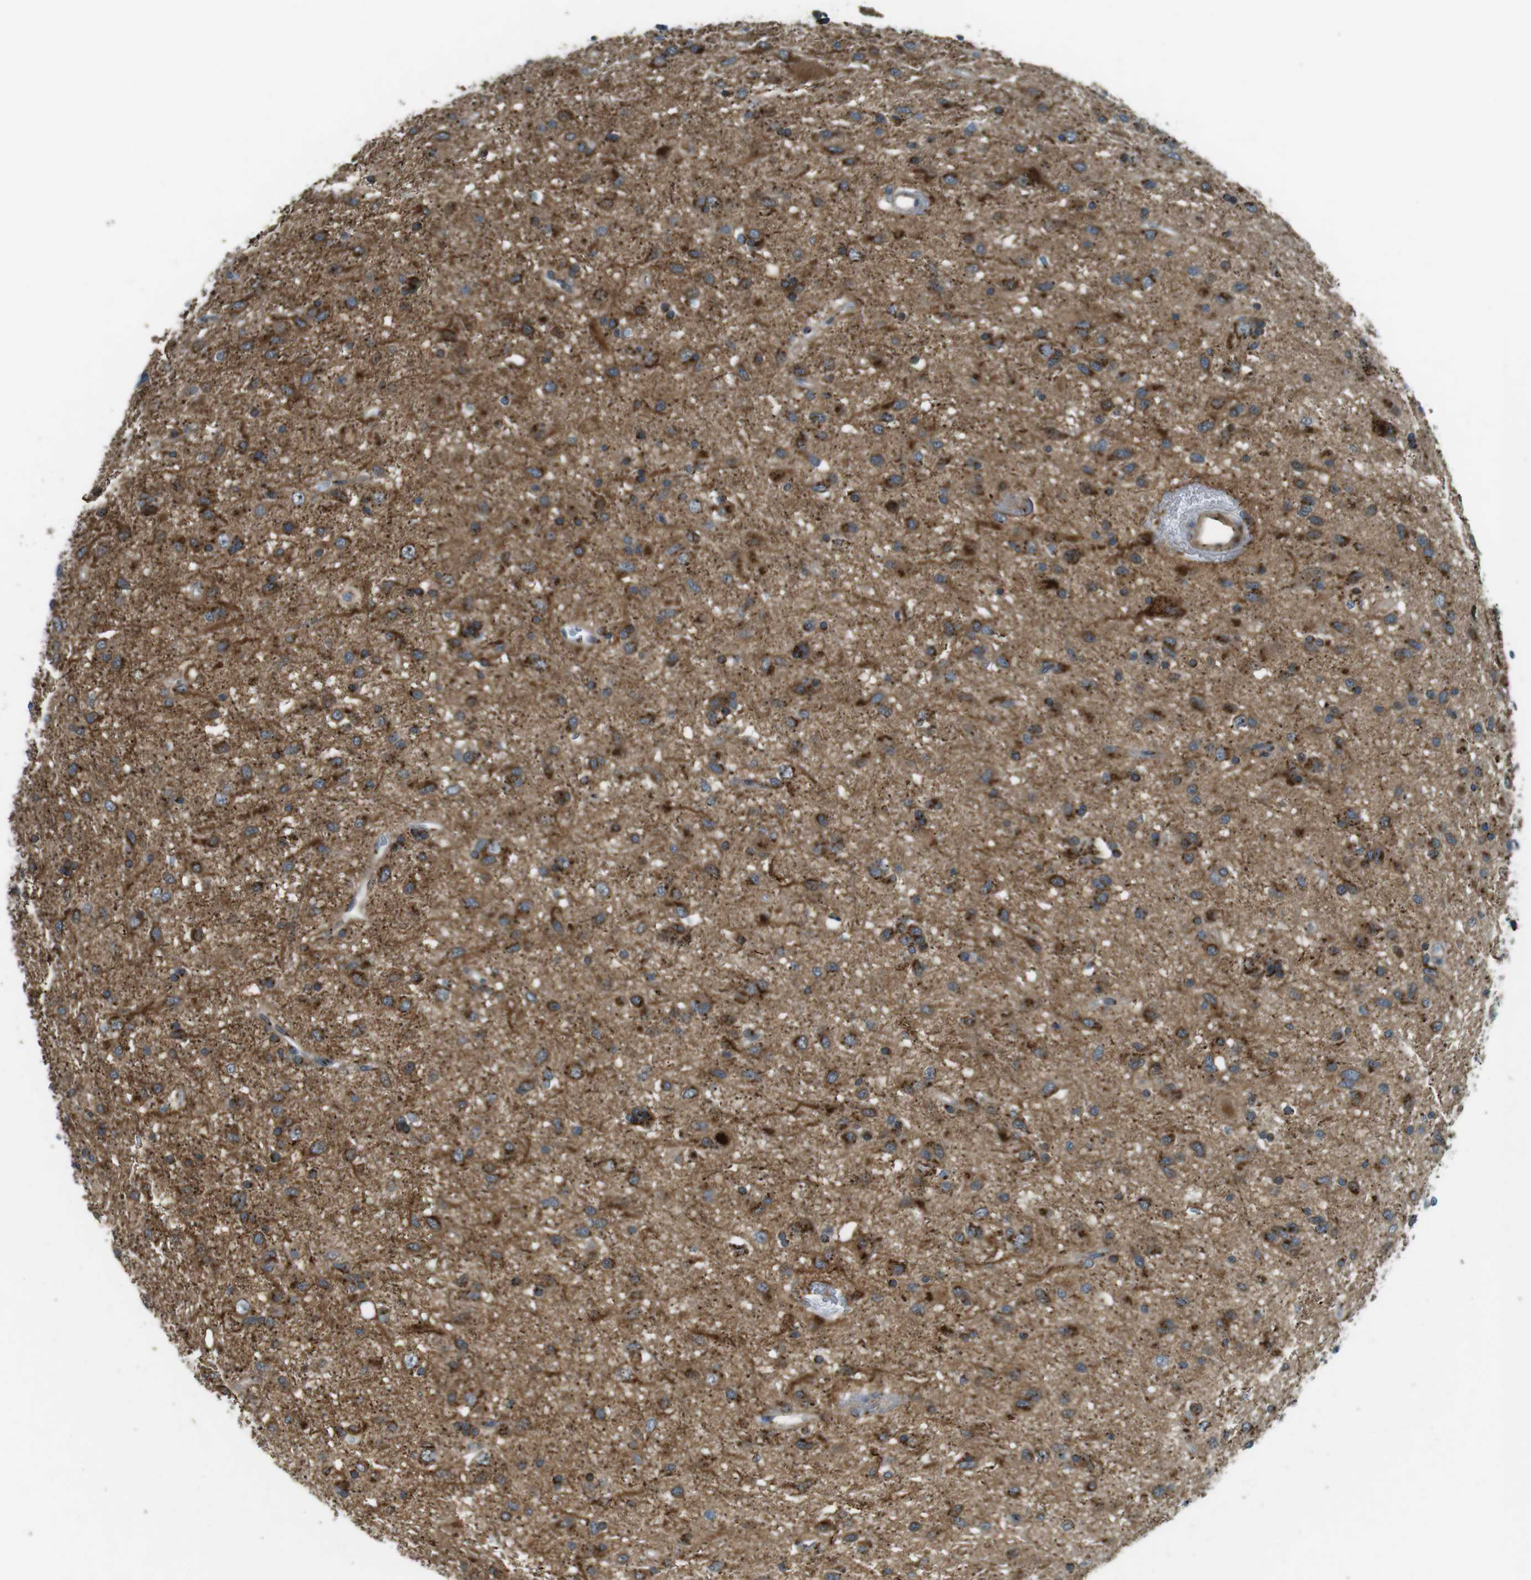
{"staining": {"intensity": "moderate", "quantity": ">75%", "location": "cytoplasmic/membranous"}, "tissue": "glioma", "cell_type": "Tumor cells", "image_type": "cancer", "snomed": [{"axis": "morphology", "description": "Glioma, malignant, Low grade"}, {"axis": "topography", "description": "Brain"}], "caption": "DAB immunohistochemical staining of low-grade glioma (malignant) displays moderate cytoplasmic/membranous protein positivity in approximately >75% of tumor cells. (brown staining indicates protein expression, while blue staining denotes nuclei).", "gene": "TMEM115", "patient": {"sex": "male", "age": 77}}